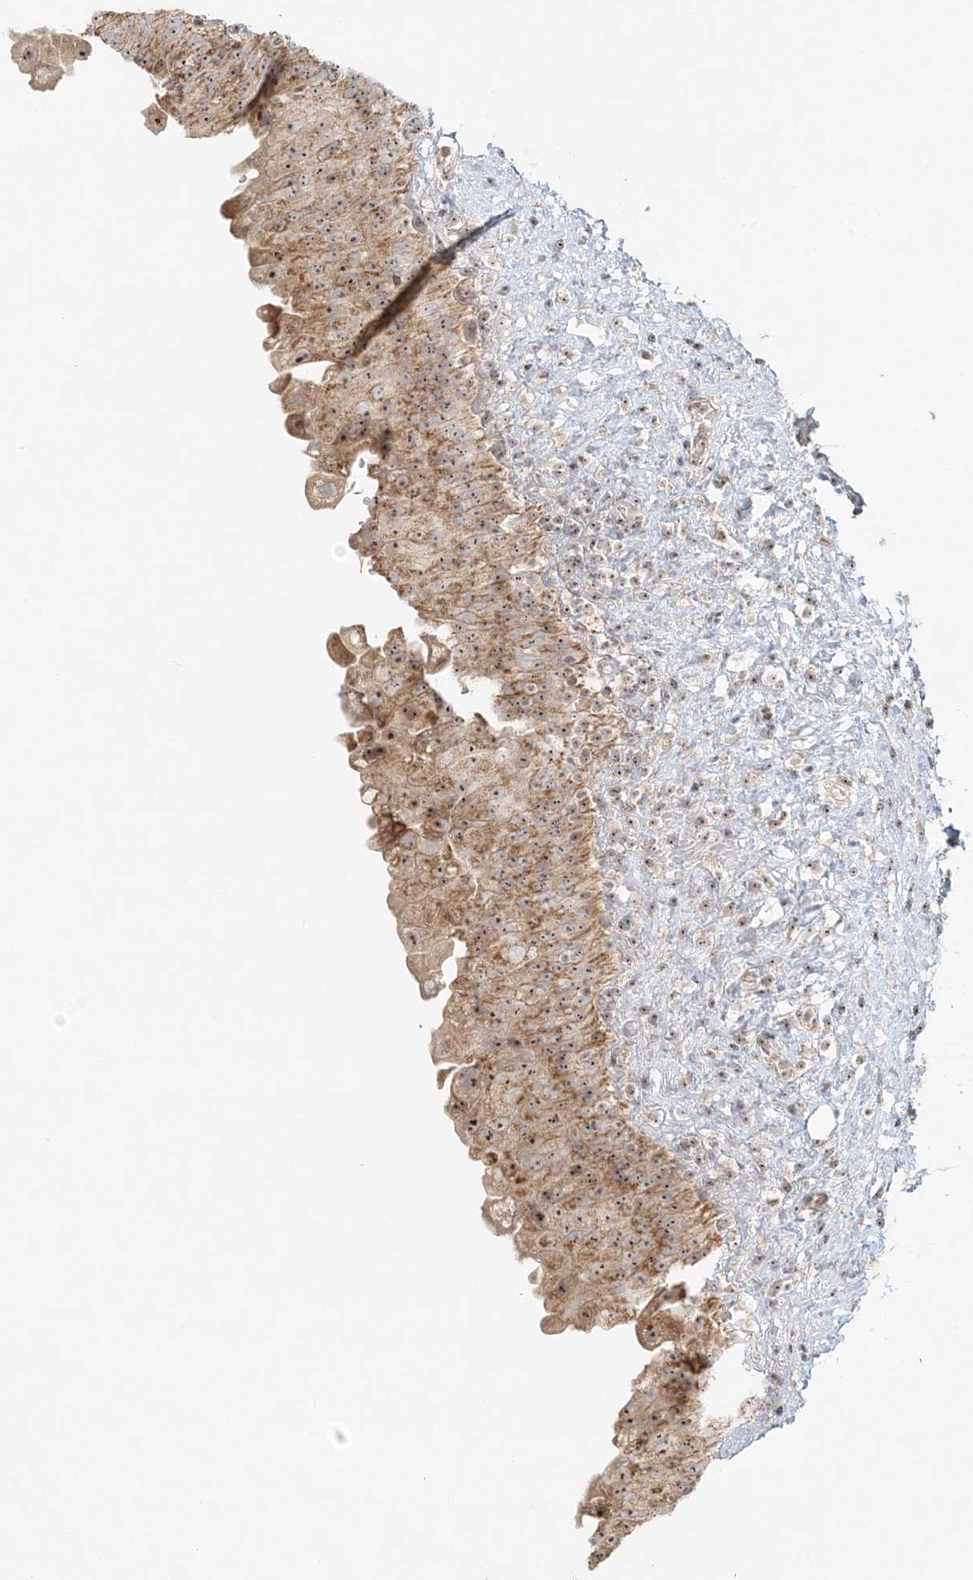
{"staining": {"intensity": "moderate", "quantity": ">75%", "location": "cytoplasmic/membranous,nuclear"}, "tissue": "urinary bladder", "cell_type": "Urothelial cells", "image_type": "normal", "snomed": [{"axis": "morphology", "description": "Normal tissue, NOS"}, {"axis": "topography", "description": "Urinary bladder"}], "caption": "There is medium levels of moderate cytoplasmic/membranous,nuclear staining in urothelial cells of unremarkable urinary bladder, as demonstrated by immunohistochemical staining (brown color).", "gene": "UBE2F", "patient": {"sex": "female", "age": 27}}